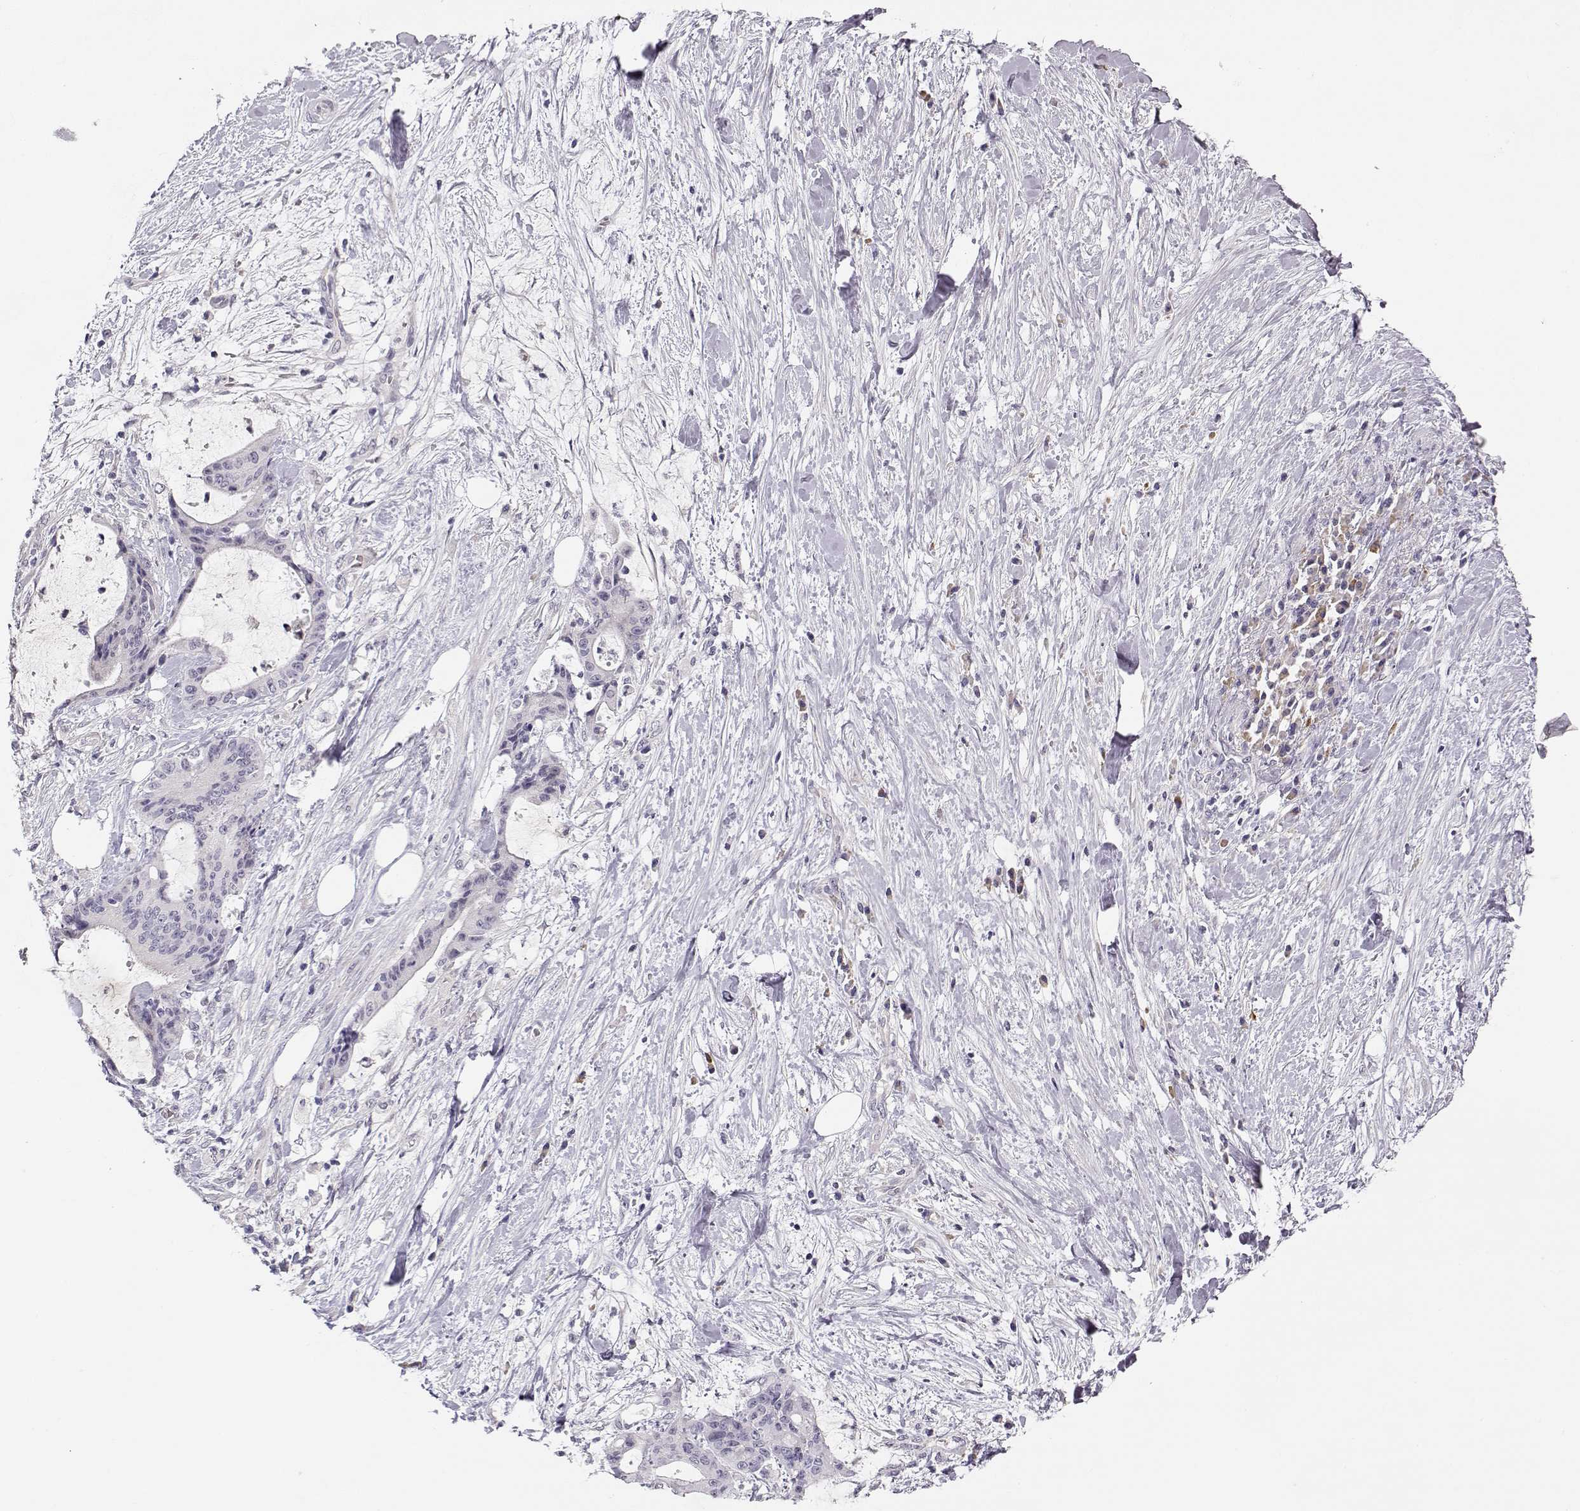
{"staining": {"intensity": "negative", "quantity": "none", "location": "none"}, "tissue": "liver cancer", "cell_type": "Tumor cells", "image_type": "cancer", "snomed": [{"axis": "morphology", "description": "Cholangiocarcinoma"}, {"axis": "topography", "description": "Liver"}], "caption": "This photomicrograph is of cholangiocarcinoma (liver) stained with immunohistochemistry to label a protein in brown with the nuclei are counter-stained blue. There is no positivity in tumor cells.", "gene": "TTC26", "patient": {"sex": "female", "age": 73}}